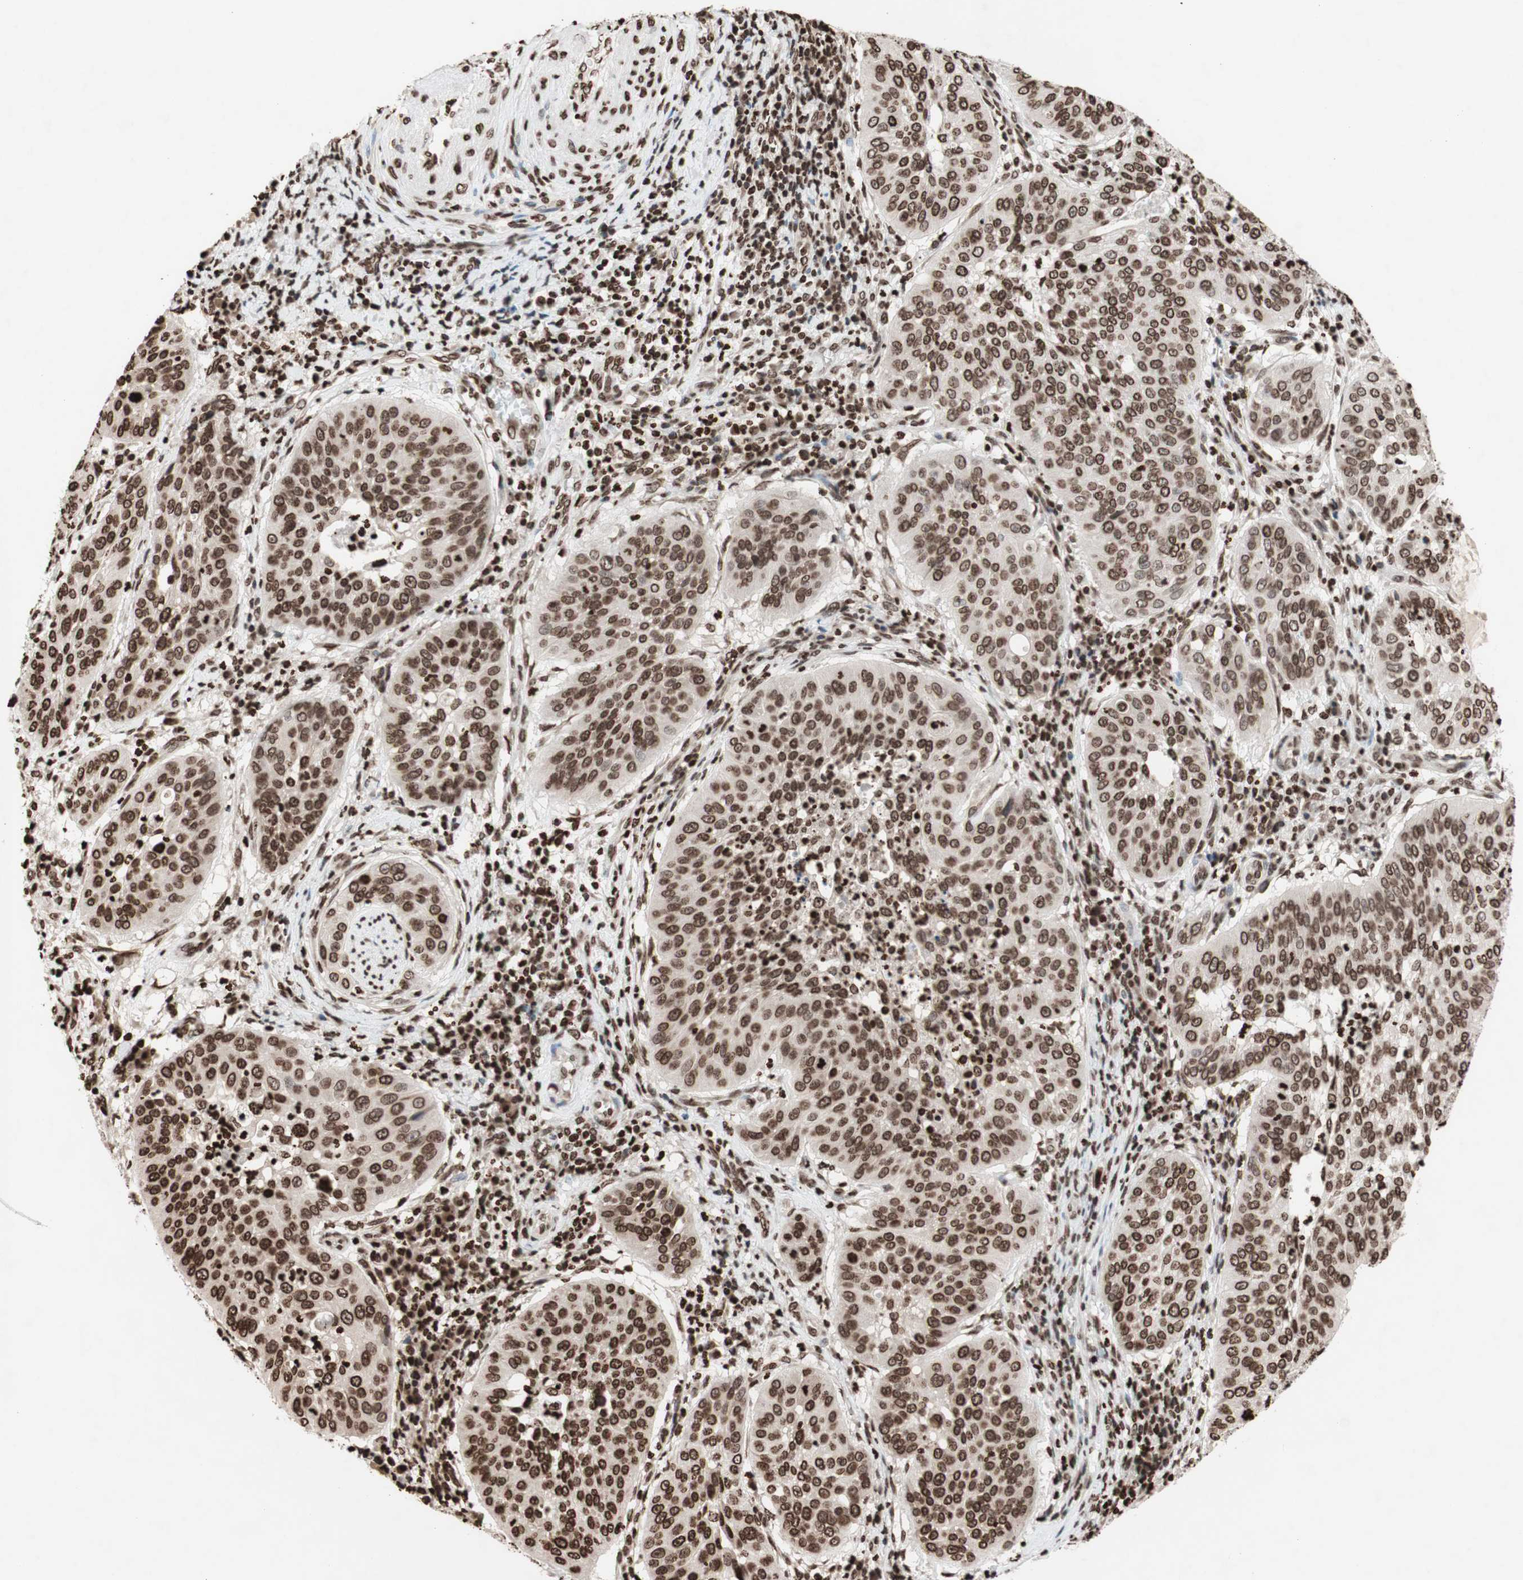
{"staining": {"intensity": "moderate", "quantity": ">75%", "location": "nuclear"}, "tissue": "cervical cancer", "cell_type": "Tumor cells", "image_type": "cancer", "snomed": [{"axis": "morphology", "description": "Normal tissue, NOS"}, {"axis": "morphology", "description": "Squamous cell carcinoma, NOS"}, {"axis": "topography", "description": "Cervix"}], "caption": "Immunohistochemical staining of cervical squamous cell carcinoma shows medium levels of moderate nuclear protein expression in about >75% of tumor cells. (Stains: DAB (3,3'-diaminobenzidine) in brown, nuclei in blue, Microscopy: brightfield microscopy at high magnification).", "gene": "NCOA3", "patient": {"sex": "female", "age": 39}}